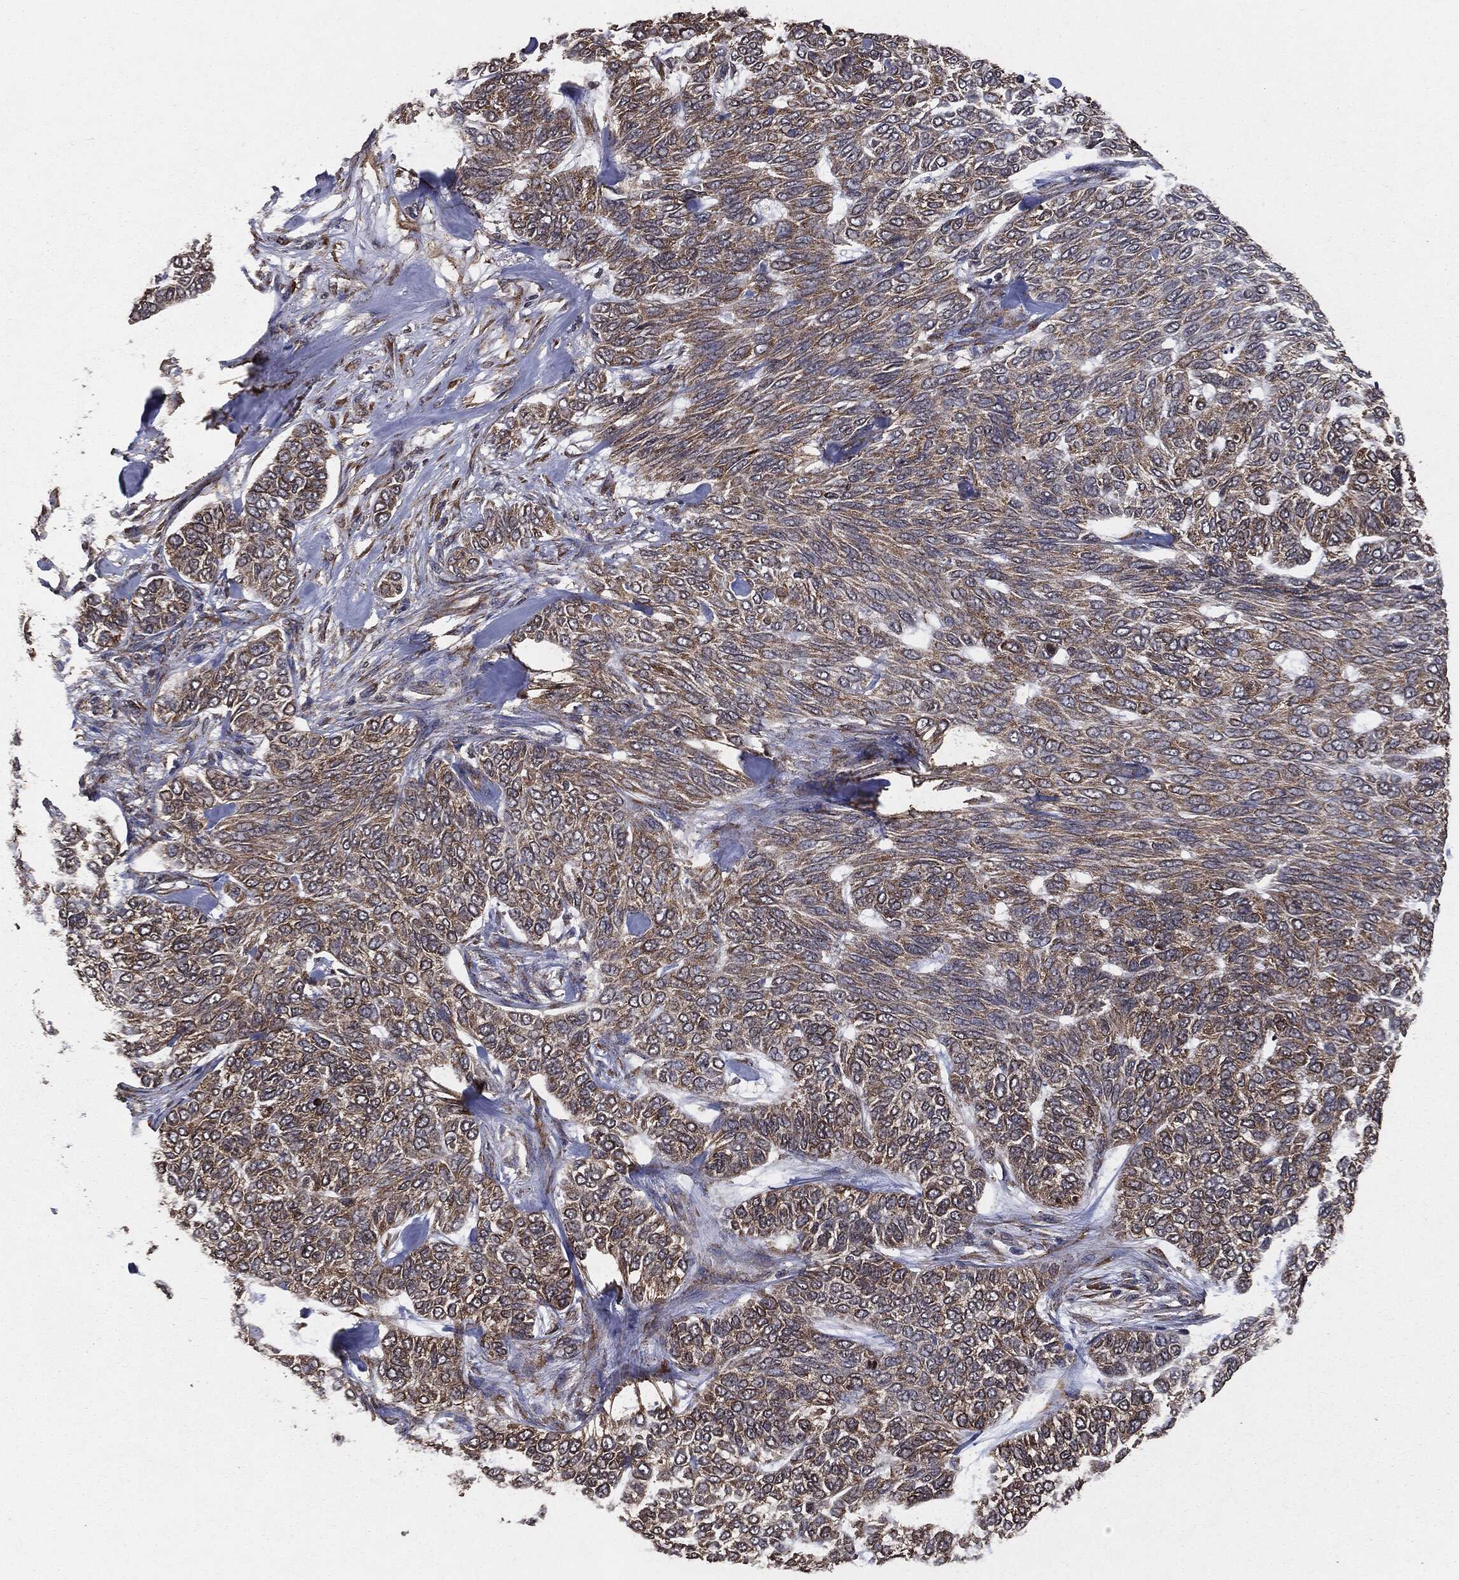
{"staining": {"intensity": "weak", "quantity": "25%-75%", "location": "cytoplasmic/membranous"}, "tissue": "skin cancer", "cell_type": "Tumor cells", "image_type": "cancer", "snomed": [{"axis": "morphology", "description": "Basal cell carcinoma"}, {"axis": "topography", "description": "Skin"}], "caption": "High-magnification brightfield microscopy of skin cancer stained with DAB (3,3'-diaminobenzidine) (brown) and counterstained with hematoxylin (blue). tumor cells exhibit weak cytoplasmic/membranous staining is seen in approximately25%-75% of cells.", "gene": "MTOR", "patient": {"sex": "female", "age": 65}}